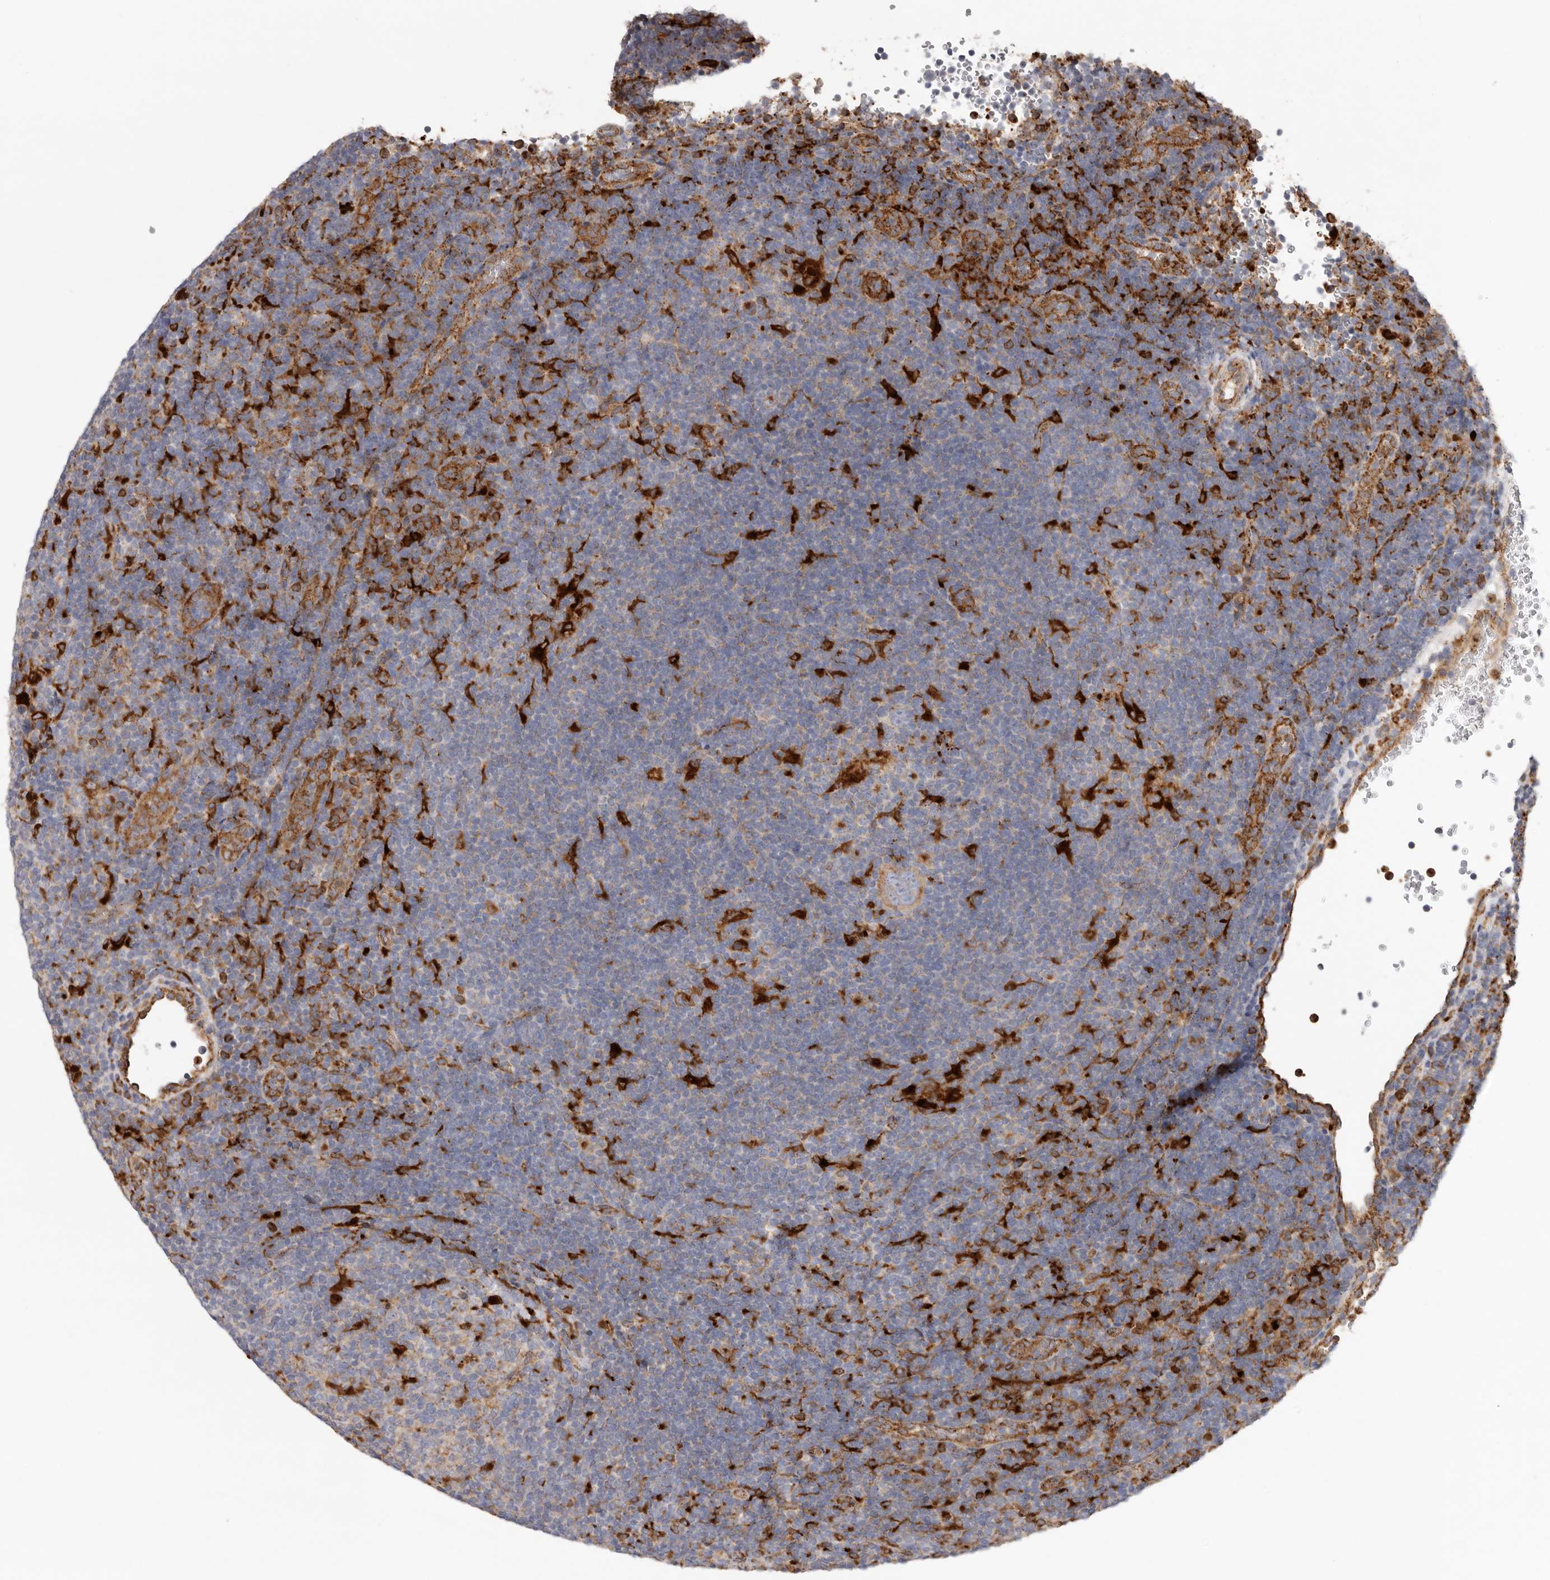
{"staining": {"intensity": "moderate", "quantity": ">75%", "location": "cytoplasmic/membranous"}, "tissue": "lymphoma", "cell_type": "Tumor cells", "image_type": "cancer", "snomed": [{"axis": "morphology", "description": "Hodgkin's disease, NOS"}, {"axis": "topography", "description": "Lymph node"}], "caption": "The immunohistochemical stain shows moderate cytoplasmic/membranous positivity in tumor cells of Hodgkin's disease tissue. (DAB = brown stain, brightfield microscopy at high magnification).", "gene": "GRN", "patient": {"sex": "female", "age": 57}}